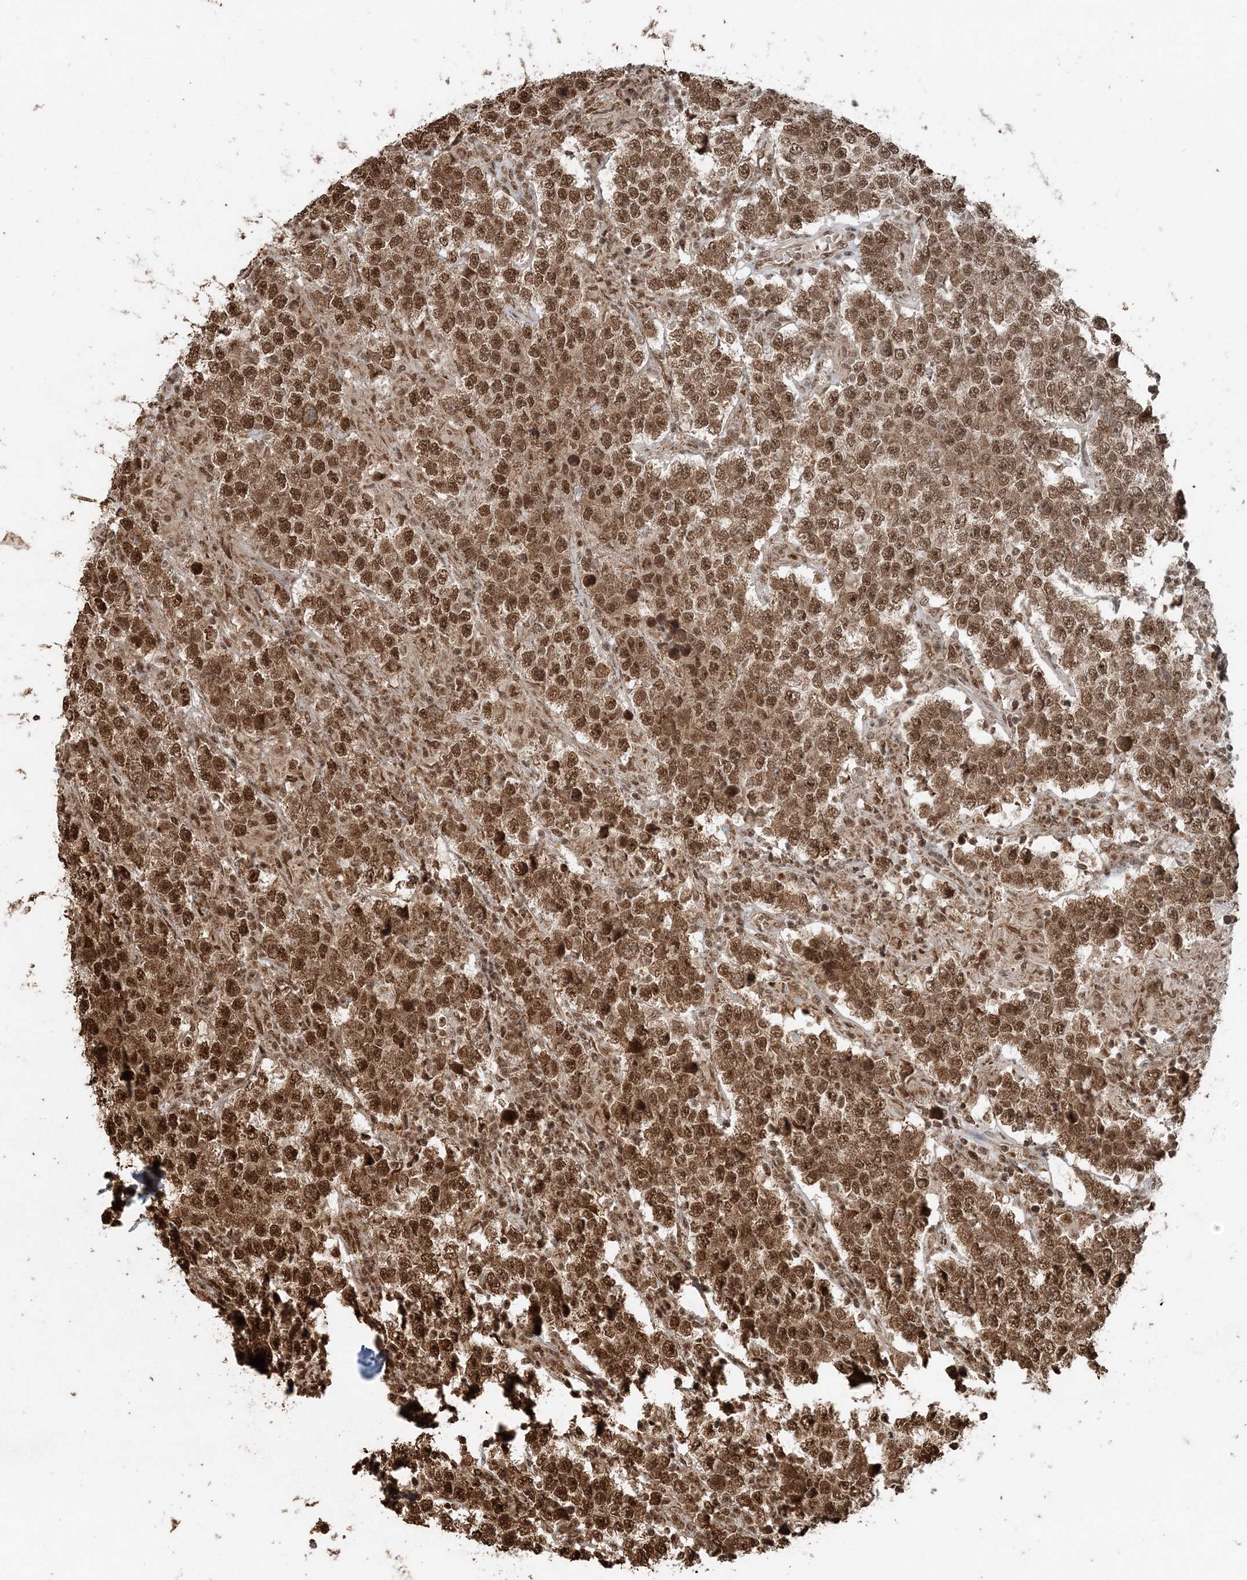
{"staining": {"intensity": "moderate", "quantity": ">75%", "location": "cytoplasmic/membranous,nuclear"}, "tissue": "testis cancer", "cell_type": "Tumor cells", "image_type": "cancer", "snomed": [{"axis": "morphology", "description": "Normal tissue, NOS"}, {"axis": "morphology", "description": "Urothelial carcinoma, High grade"}, {"axis": "morphology", "description": "Seminoma, NOS"}, {"axis": "morphology", "description": "Carcinoma, Embryonal, NOS"}, {"axis": "topography", "description": "Urinary bladder"}, {"axis": "topography", "description": "Testis"}], "caption": "Immunohistochemistry image of testis high-grade urothelial carcinoma stained for a protein (brown), which exhibits medium levels of moderate cytoplasmic/membranous and nuclear positivity in about >75% of tumor cells.", "gene": "ARHGAP35", "patient": {"sex": "male", "age": 41}}